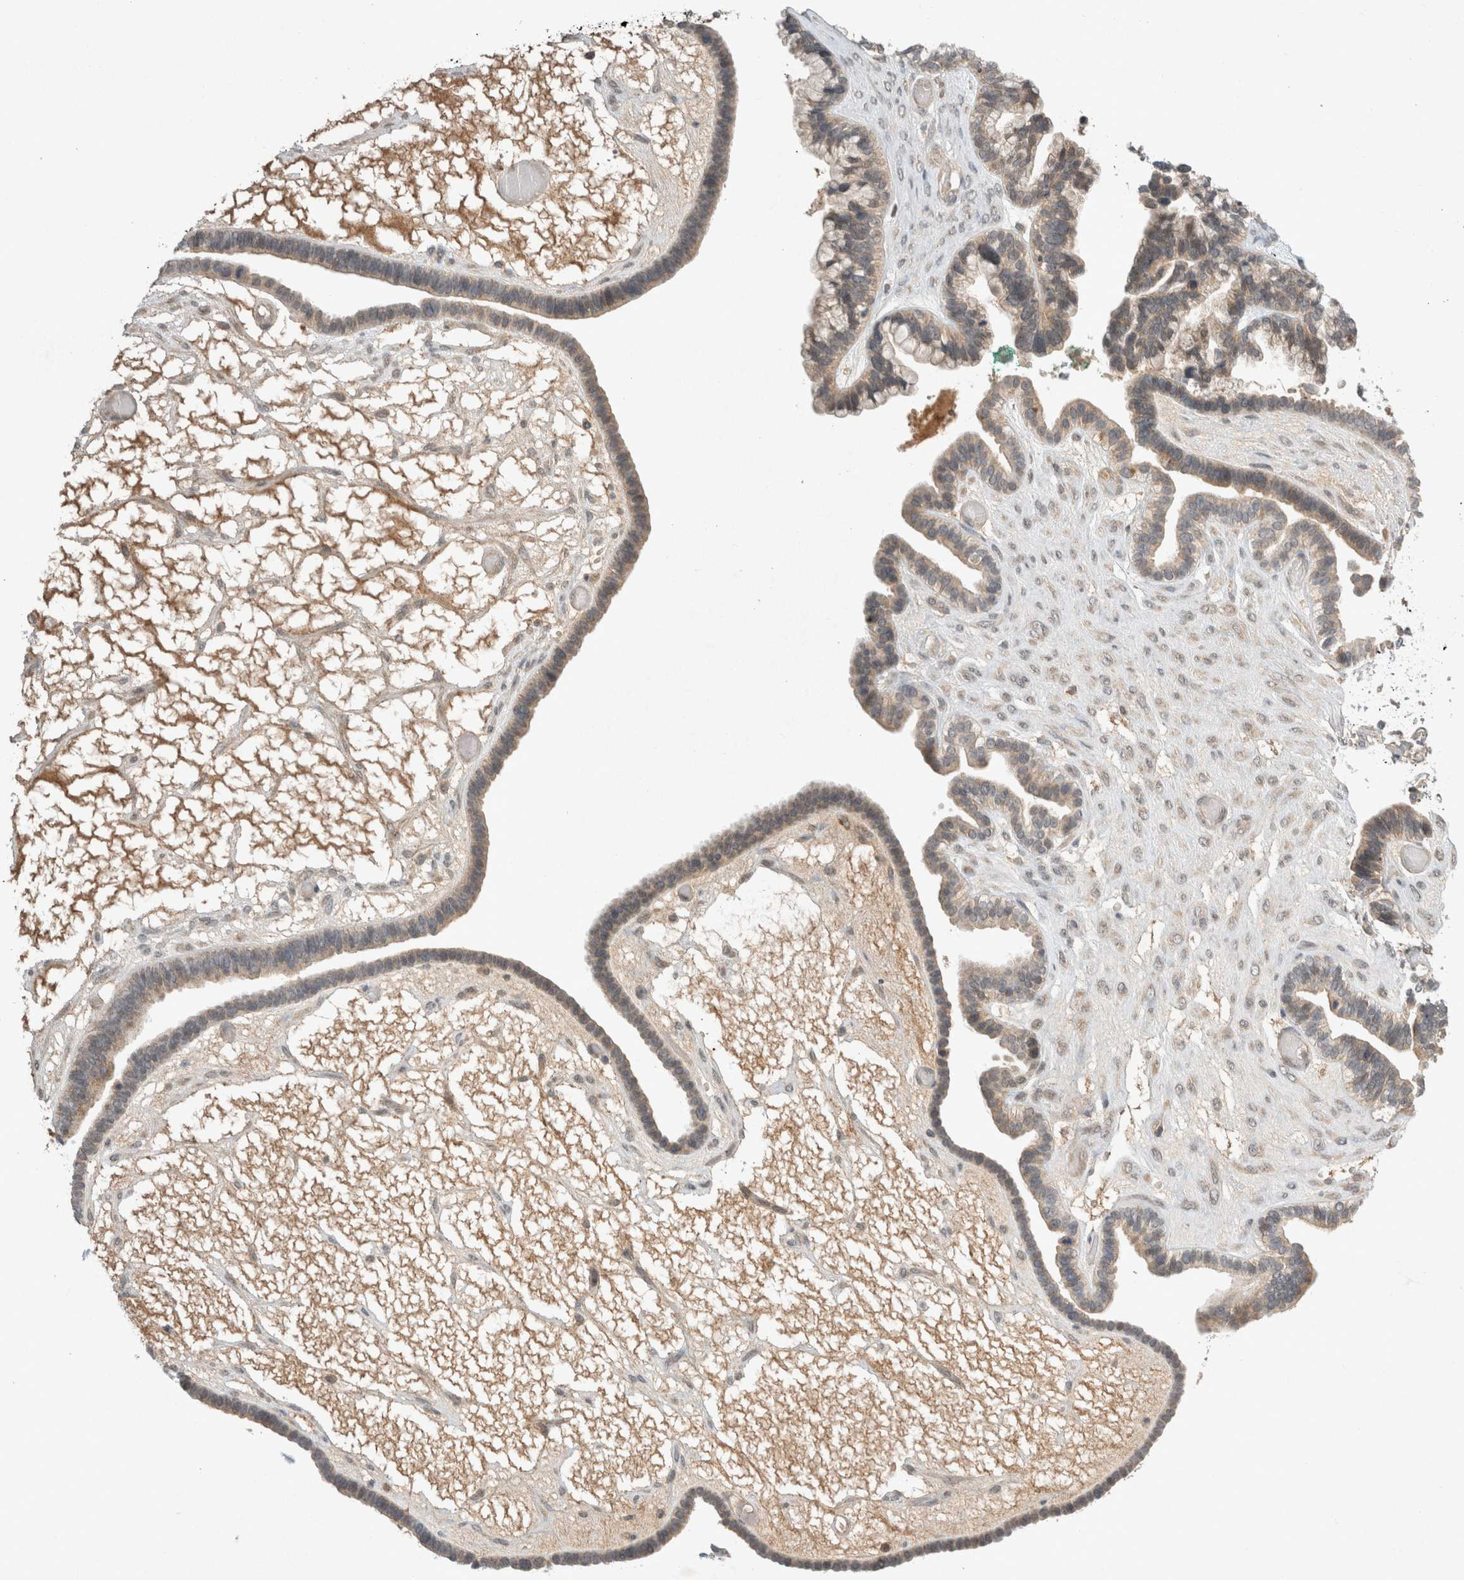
{"staining": {"intensity": "weak", "quantity": ">75%", "location": "cytoplasmic/membranous"}, "tissue": "ovarian cancer", "cell_type": "Tumor cells", "image_type": "cancer", "snomed": [{"axis": "morphology", "description": "Cystadenocarcinoma, serous, NOS"}, {"axis": "topography", "description": "Ovary"}], "caption": "The micrograph exhibits immunohistochemical staining of ovarian serous cystadenocarcinoma. There is weak cytoplasmic/membranous staining is appreciated in approximately >75% of tumor cells.", "gene": "LOXL2", "patient": {"sex": "female", "age": 56}}